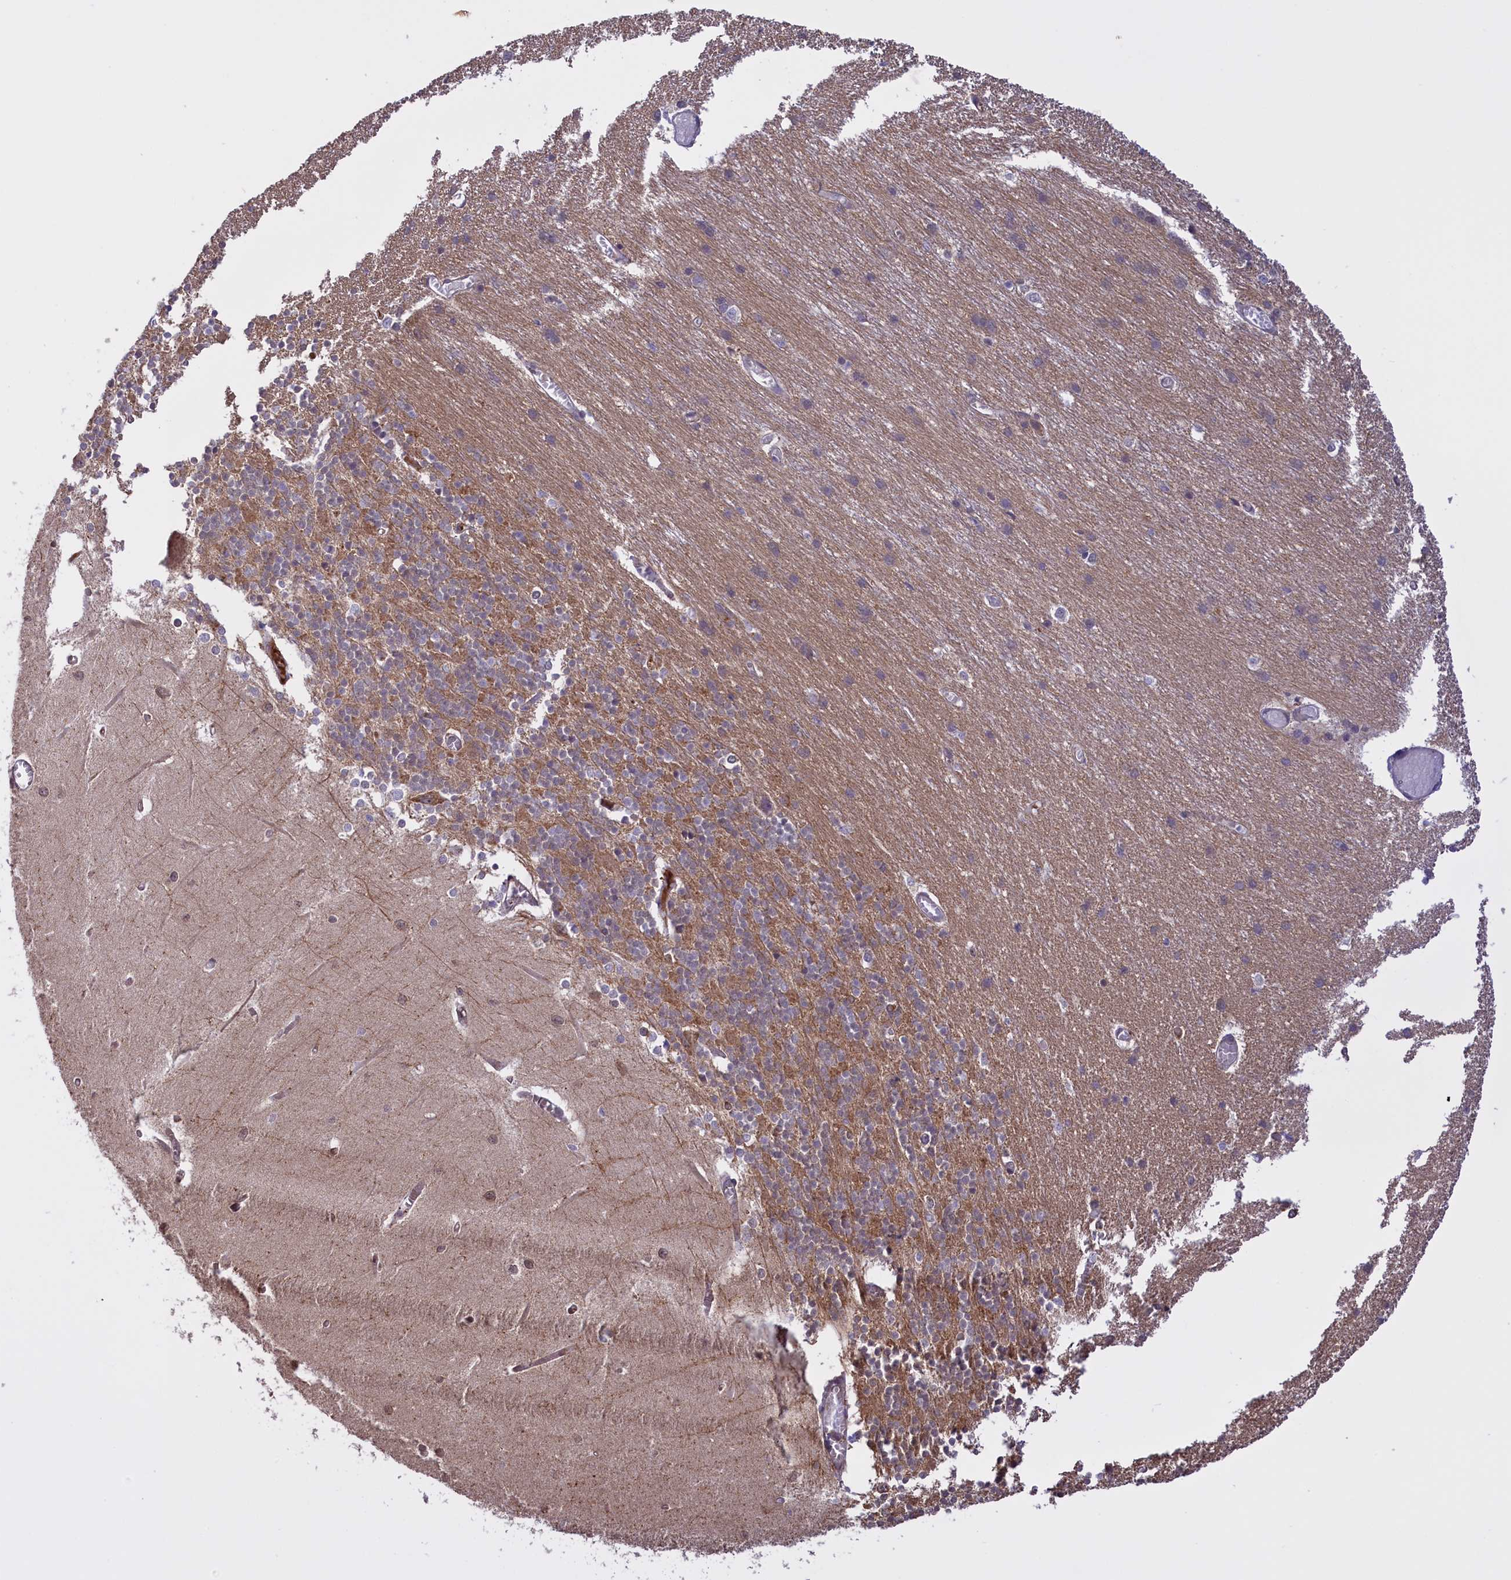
{"staining": {"intensity": "moderate", "quantity": "25%-75%", "location": "cytoplasmic/membranous"}, "tissue": "cerebellum", "cell_type": "Cells in granular layer", "image_type": "normal", "snomed": [{"axis": "morphology", "description": "Normal tissue, NOS"}, {"axis": "topography", "description": "Cerebellum"}], "caption": "Immunohistochemistry (IHC) histopathology image of normal human cerebellum stained for a protein (brown), which demonstrates medium levels of moderate cytoplasmic/membranous expression in approximately 25%-75% of cells in granular layer.", "gene": "RRAD", "patient": {"sex": "male", "age": 37}}